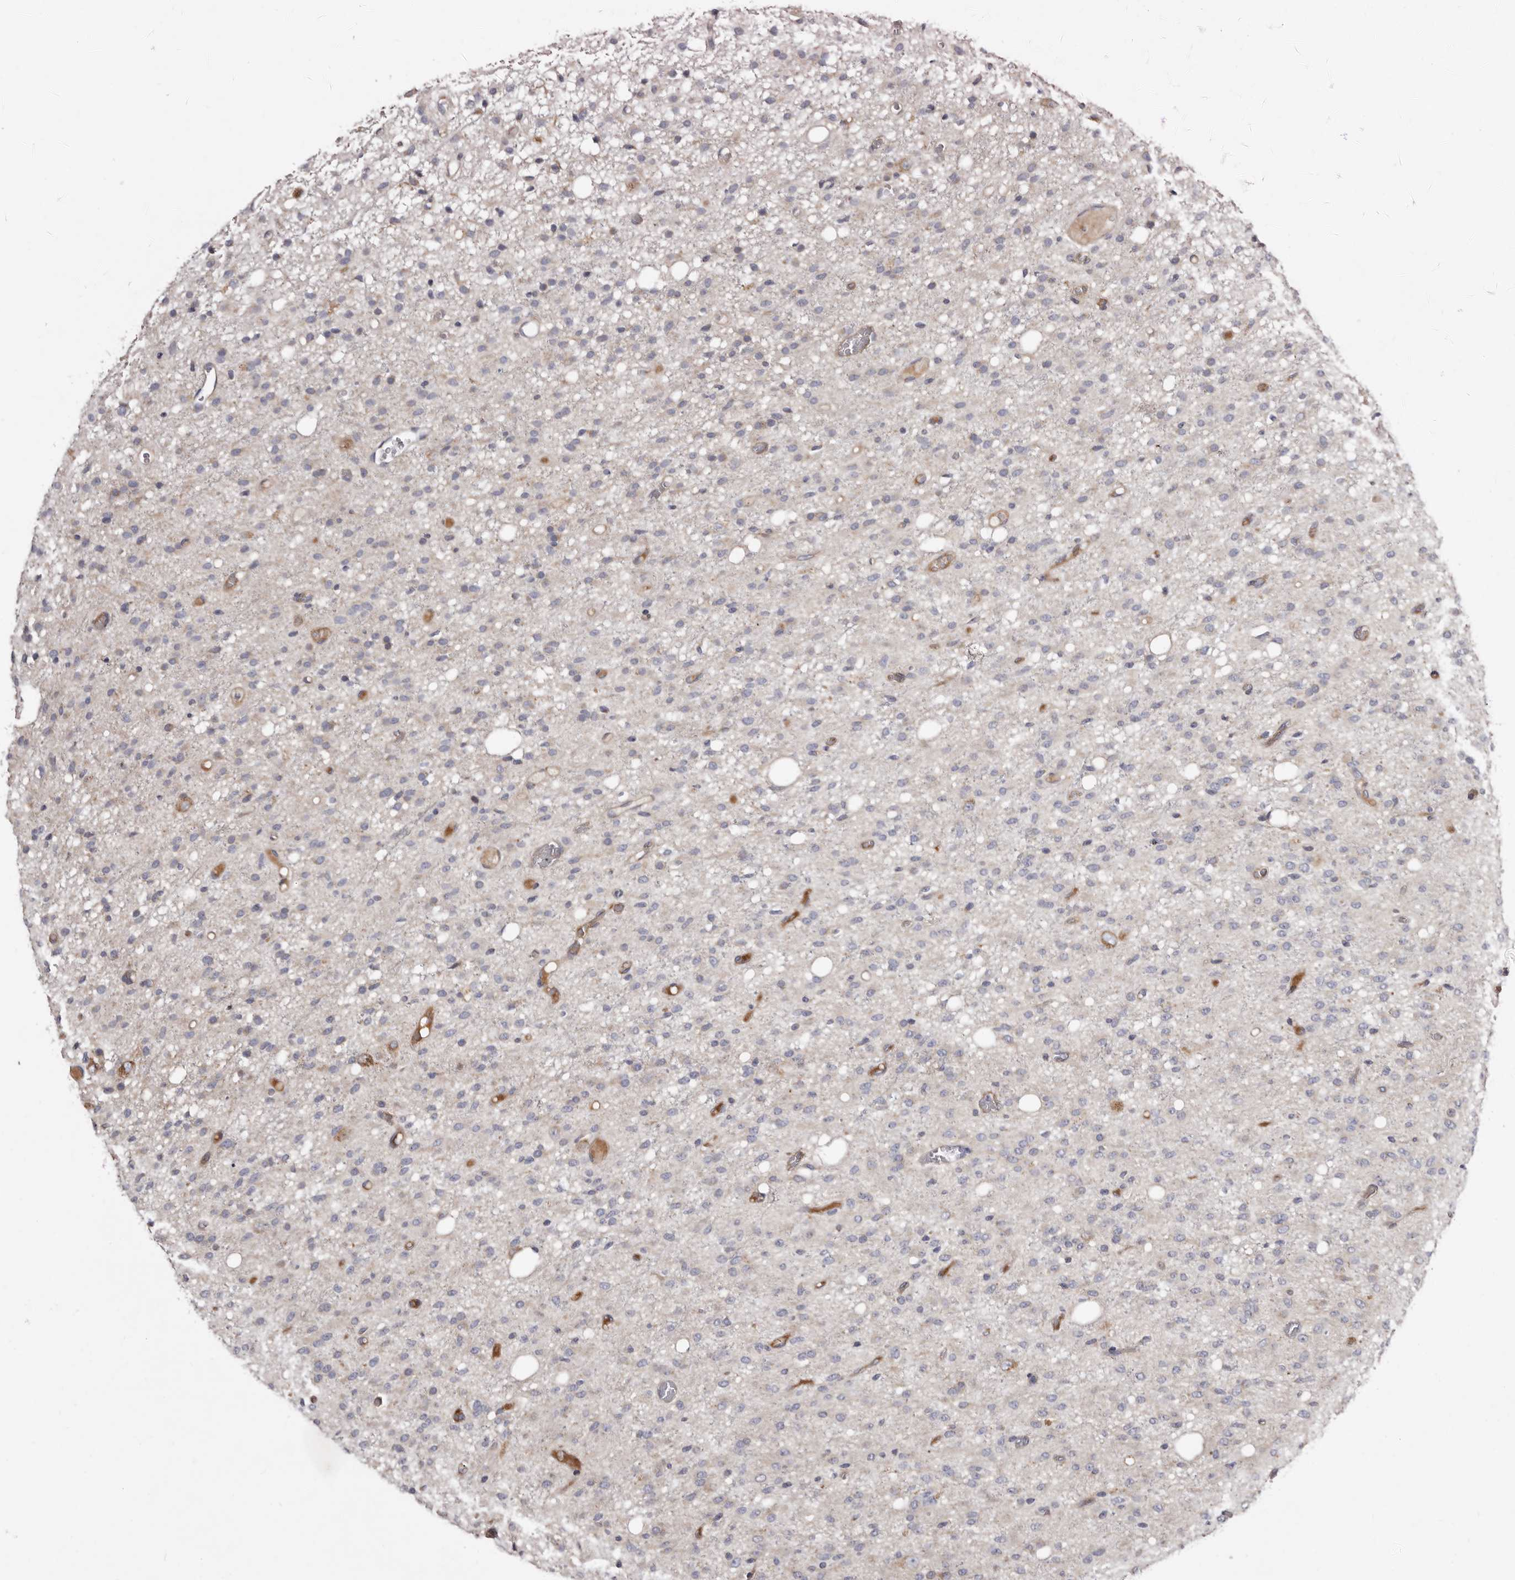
{"staining": {"intensity": "negative", "quantity": "none", "location": "none"}, "tissue": "glioma", "cell_type": "Tumor cells", "image_type": "cancer", "snomed": [{"axis": "morphology", "description": "Glioma, malignant, High grade"}, {"axis": "topography", "description": "Brain"}], "caption": "DAB immunohistochemical staining of human glioma shows no significant staining in tumor cells. Brightfield microscopy of IHC stained with DAB (brown) and hematoxylin (blue), captured at high magnification.", "gene": "ASIC5", "patient": {"sex": "female", "age": 59}}